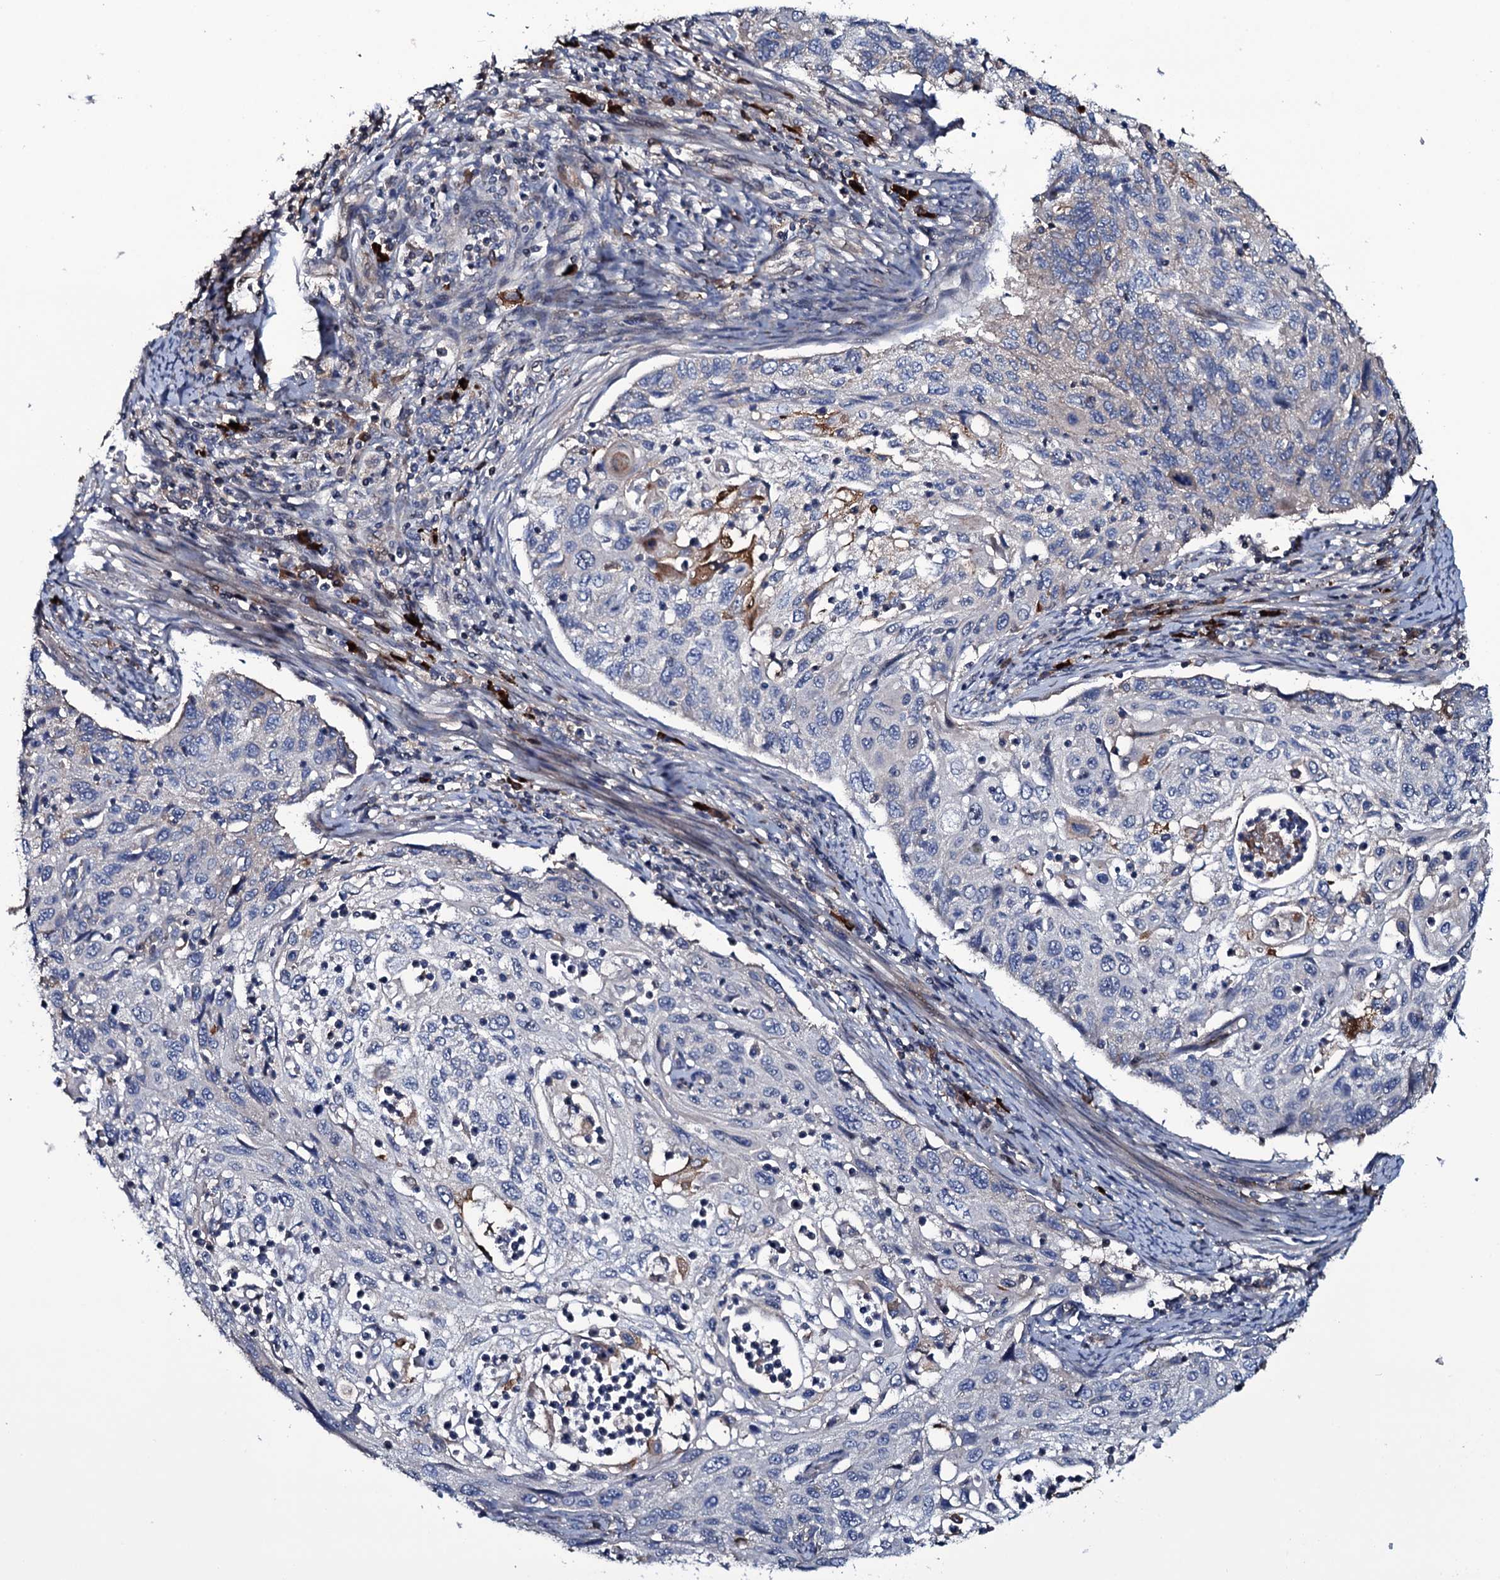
{"staining": {"intensity": "negative", "quantity": "none", "location": "none"}, "tissue": "cervical cancer", "cell_type": "Tumor cells", "image_type": "cancer", "snomed": [{"axis": "morphology", "description": "Squamous cell carcinoma, NOS"}, {"axis": "topography", "description": "Cervix"}], "caption": "Histopathology image shows no protein expression in tumor cells of cervical cancer tissue.", "gene": "LYG2", "patient": {"sex": "female", "age": 70}}